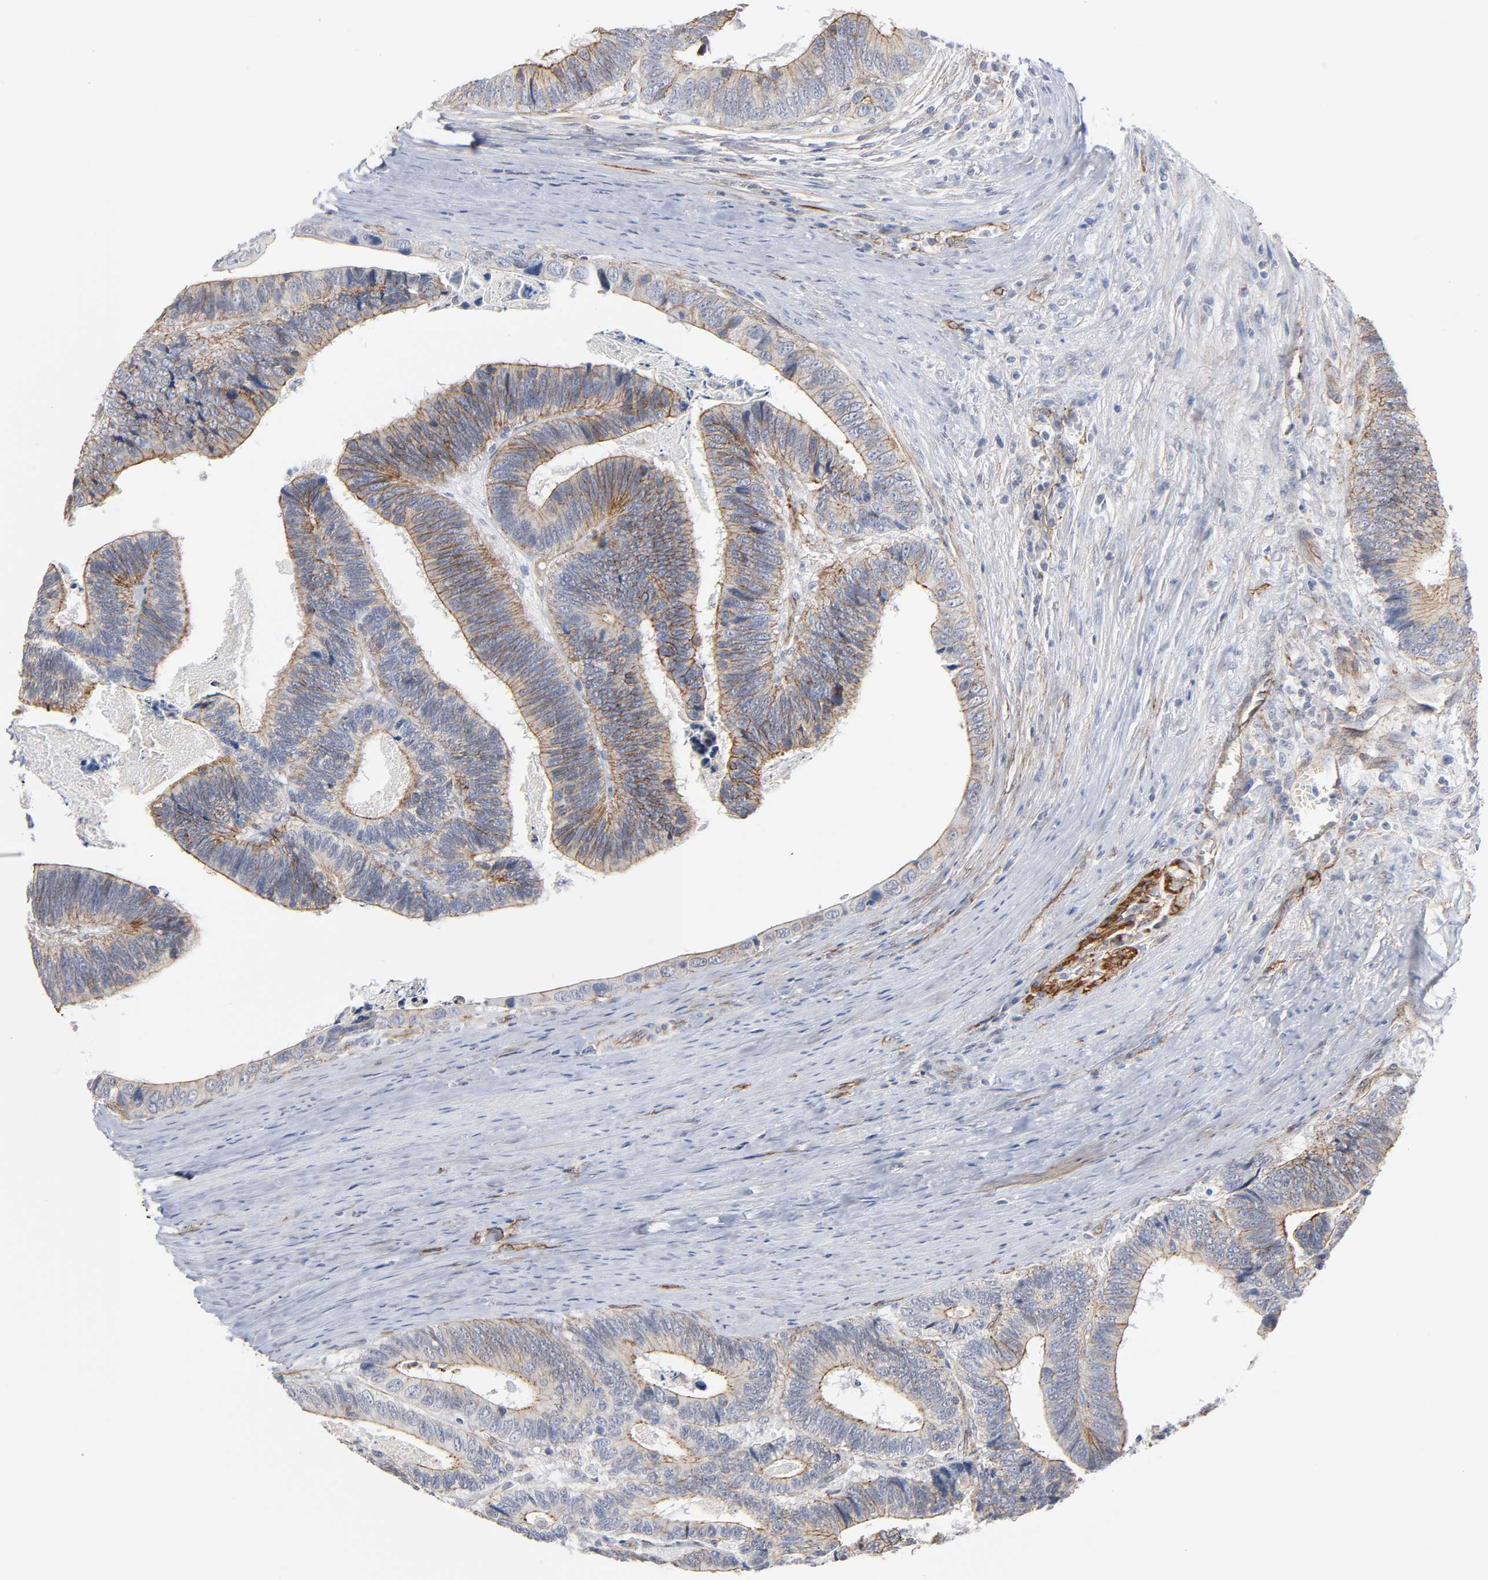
{"staining": {"intensity": "moderate", "quantity": ">75%", "location": "cytoplasmic/membranous"}, "tissue": "colorectal cancer", "cell_type": "Tumor cells", "image_type": "cancer", "snomed": [{"axis": "morphology", "description": "Adenocarcinoma, NOS"}, {"axis": "topography", "description": "Colon"}], "caption": "Human adenocarcinoma (colorectal) stained for a protein (brown) shows moderate cytoplasmic/membranous positive staining in about >75% of tumor cells.", "gene": "SPTAN1", "patient": {"sex": "male", "age": 72}}